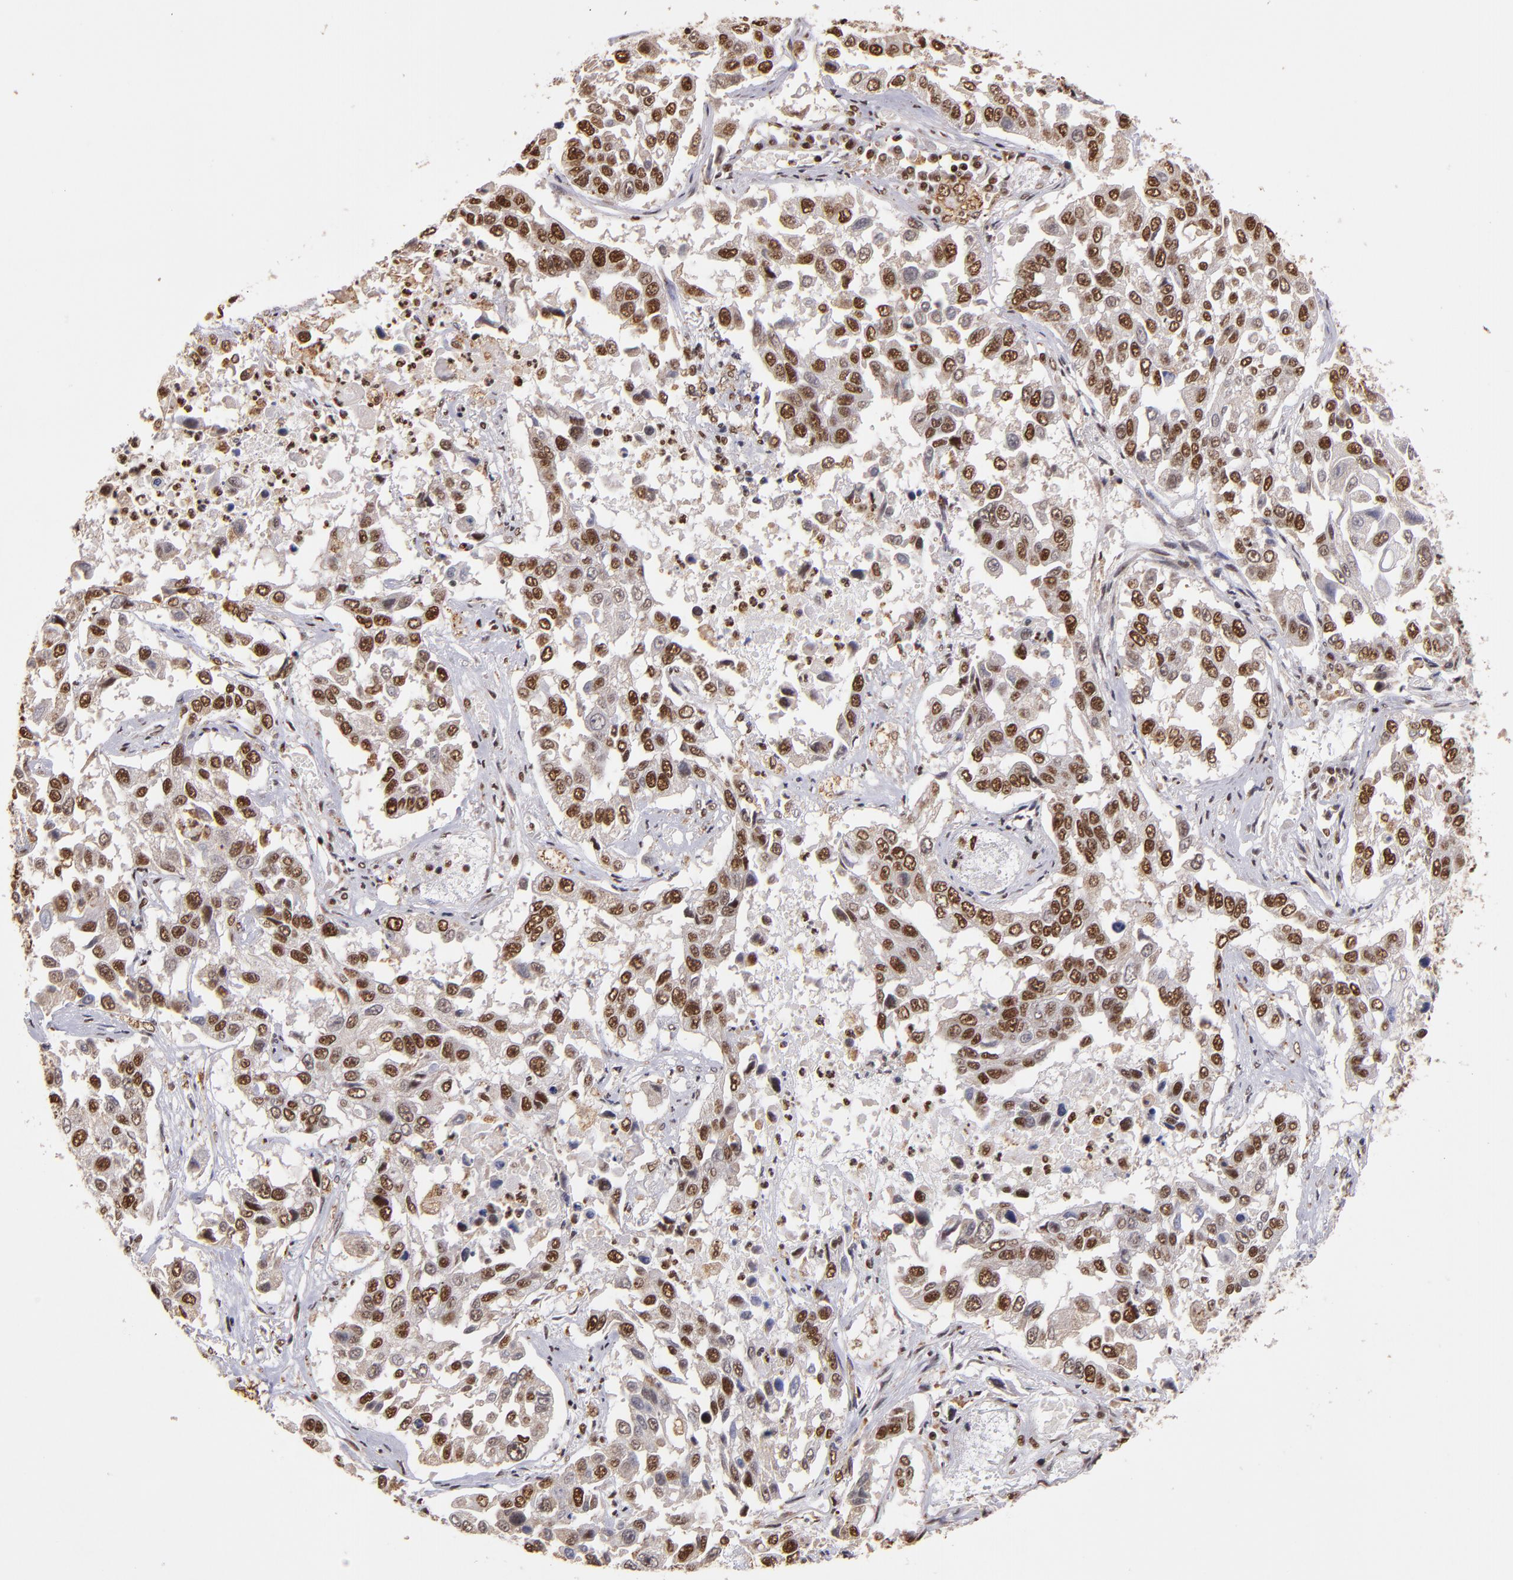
{"staining": {"intensity": "moderate", "quantity": ">75%", "location": "nuclear"}, "tissue": "lung cancer", "cell_type": "Tumor cells", "image_type": "cancer", "snomed": [{"axis": "morphology", "description": "Squamous cell carcinoma, NOS"}, {"axis": "topography", "description": "Lung"}], "caption": "IHC (DAB (3,3'-diaminobenzidine)) staining of human lung squamous cell carcinoma displays moderate nuclear protein staining in approximately >75% of tumor cells. (DAB IHC with brightfield microscopy, high magnification).", "gene": "SP1", "patient": {"sex": "male", "age": 71}}